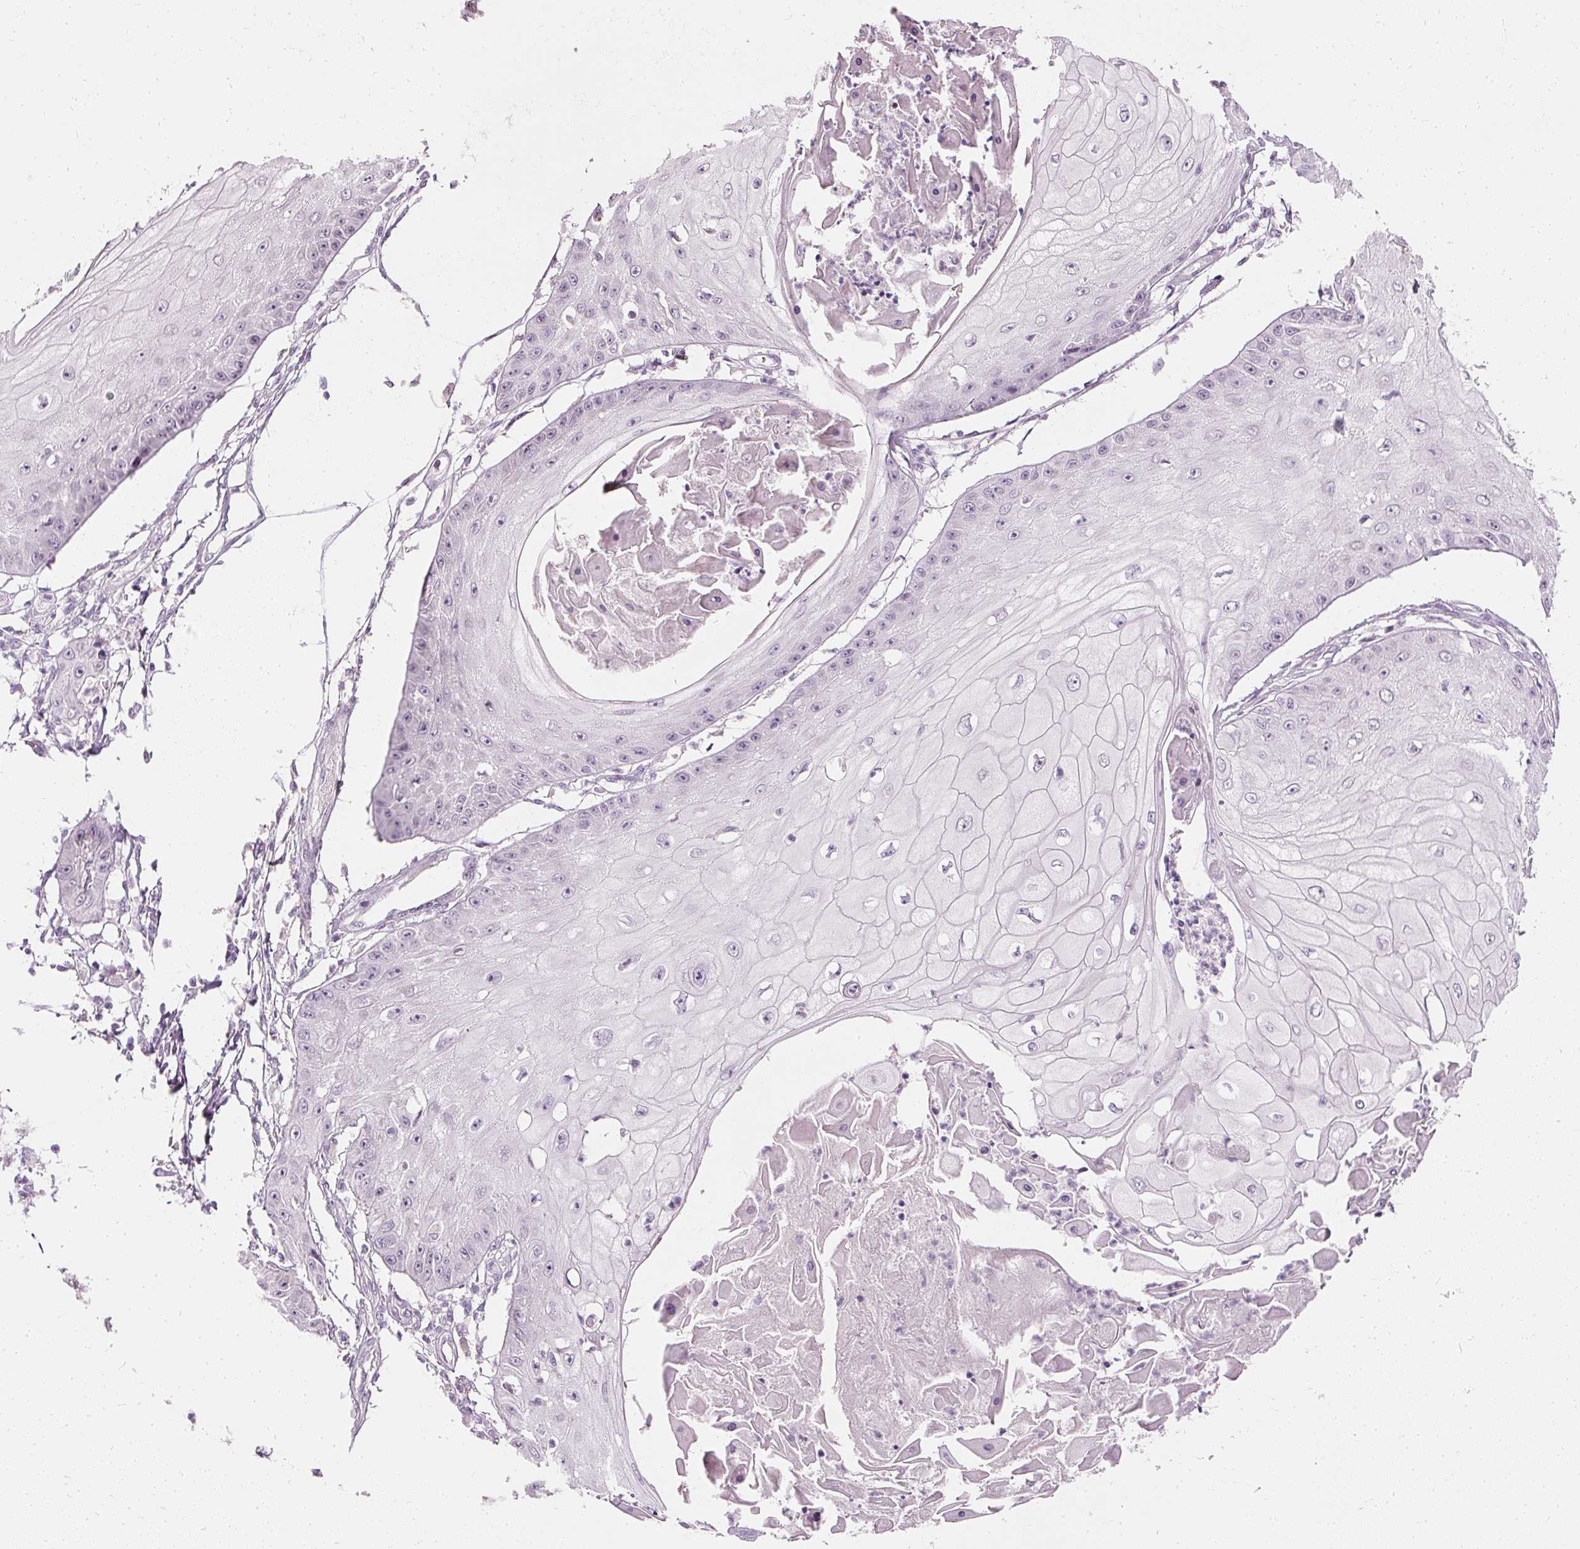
{"staining": {"intensity": "negative", "quantity": "none", "location": "none"}, "tissue": "skin cancer", "cell_type": "Tumor cells", "image_type": "cancer", "snomed": [{"axis": "morphology", "description": "Squamous cell carcinoma, NOS"}, {"axis": "topography", "description": "Skin"}], "caption": "DAB immunohistochemical staining of skin squamous cell carcinoma demonstrates no significant positivity in tumor cells.", "gene": "ELAVL3", "patient": {"sex": "male", "age": 70}}